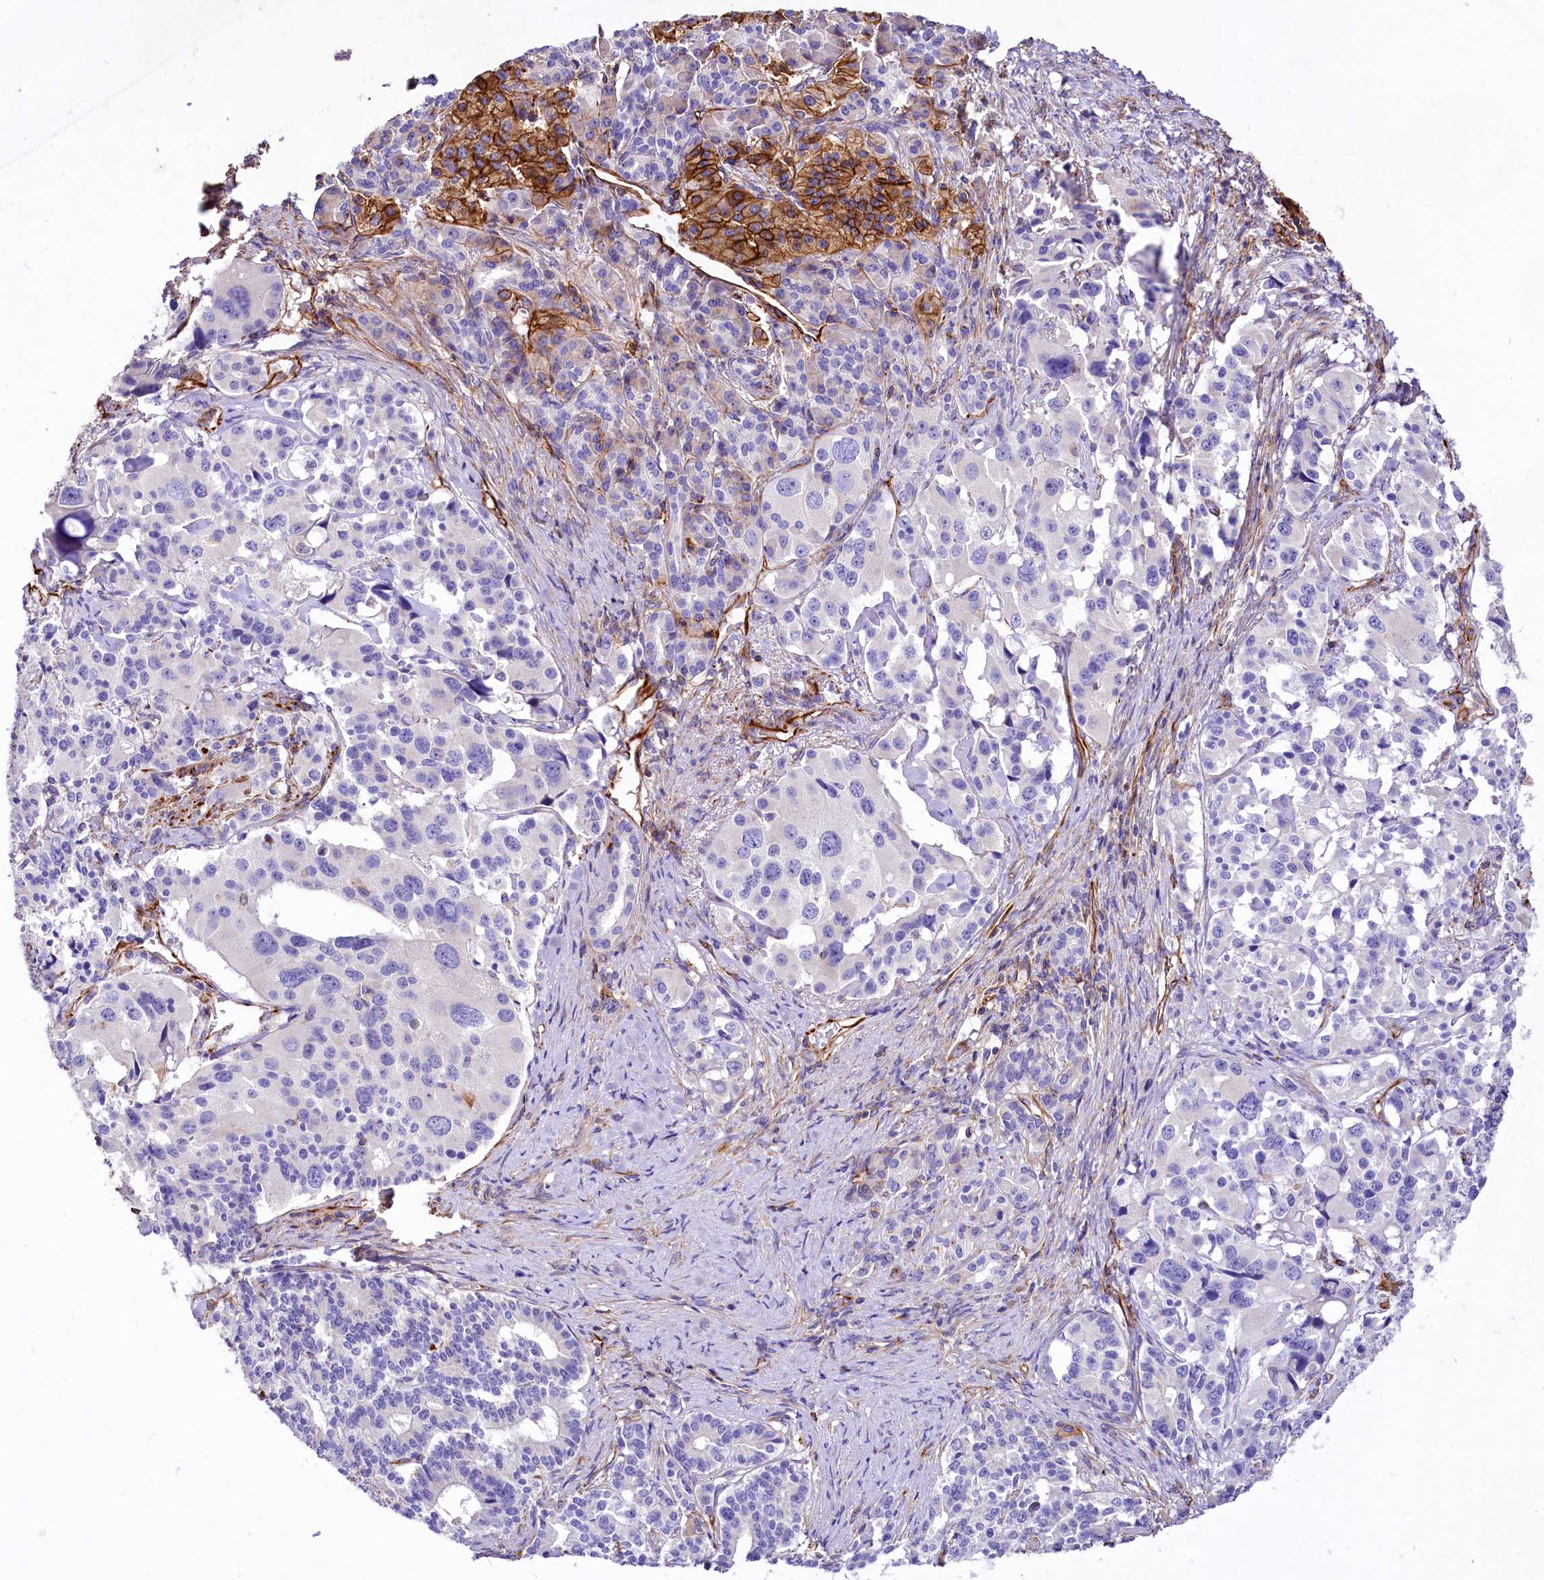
{"staining": {"intensity": "negative", "quantity": "none", "location": "none"}, "tissue": "pancreatic cancer", "cell_type": "Tumor cells", "image_type": "cancer", "snomed": [{"axis": "morphology", "description": "Adenocarcinoma, NOS"}, {"axis": "topography", "description": "Pancreas"}], "caption": "The image displays no significant expression in tumor cells of pancreatic cancer.", "gene": "CD99", "patient": {"sex": "female", "age": 74}}